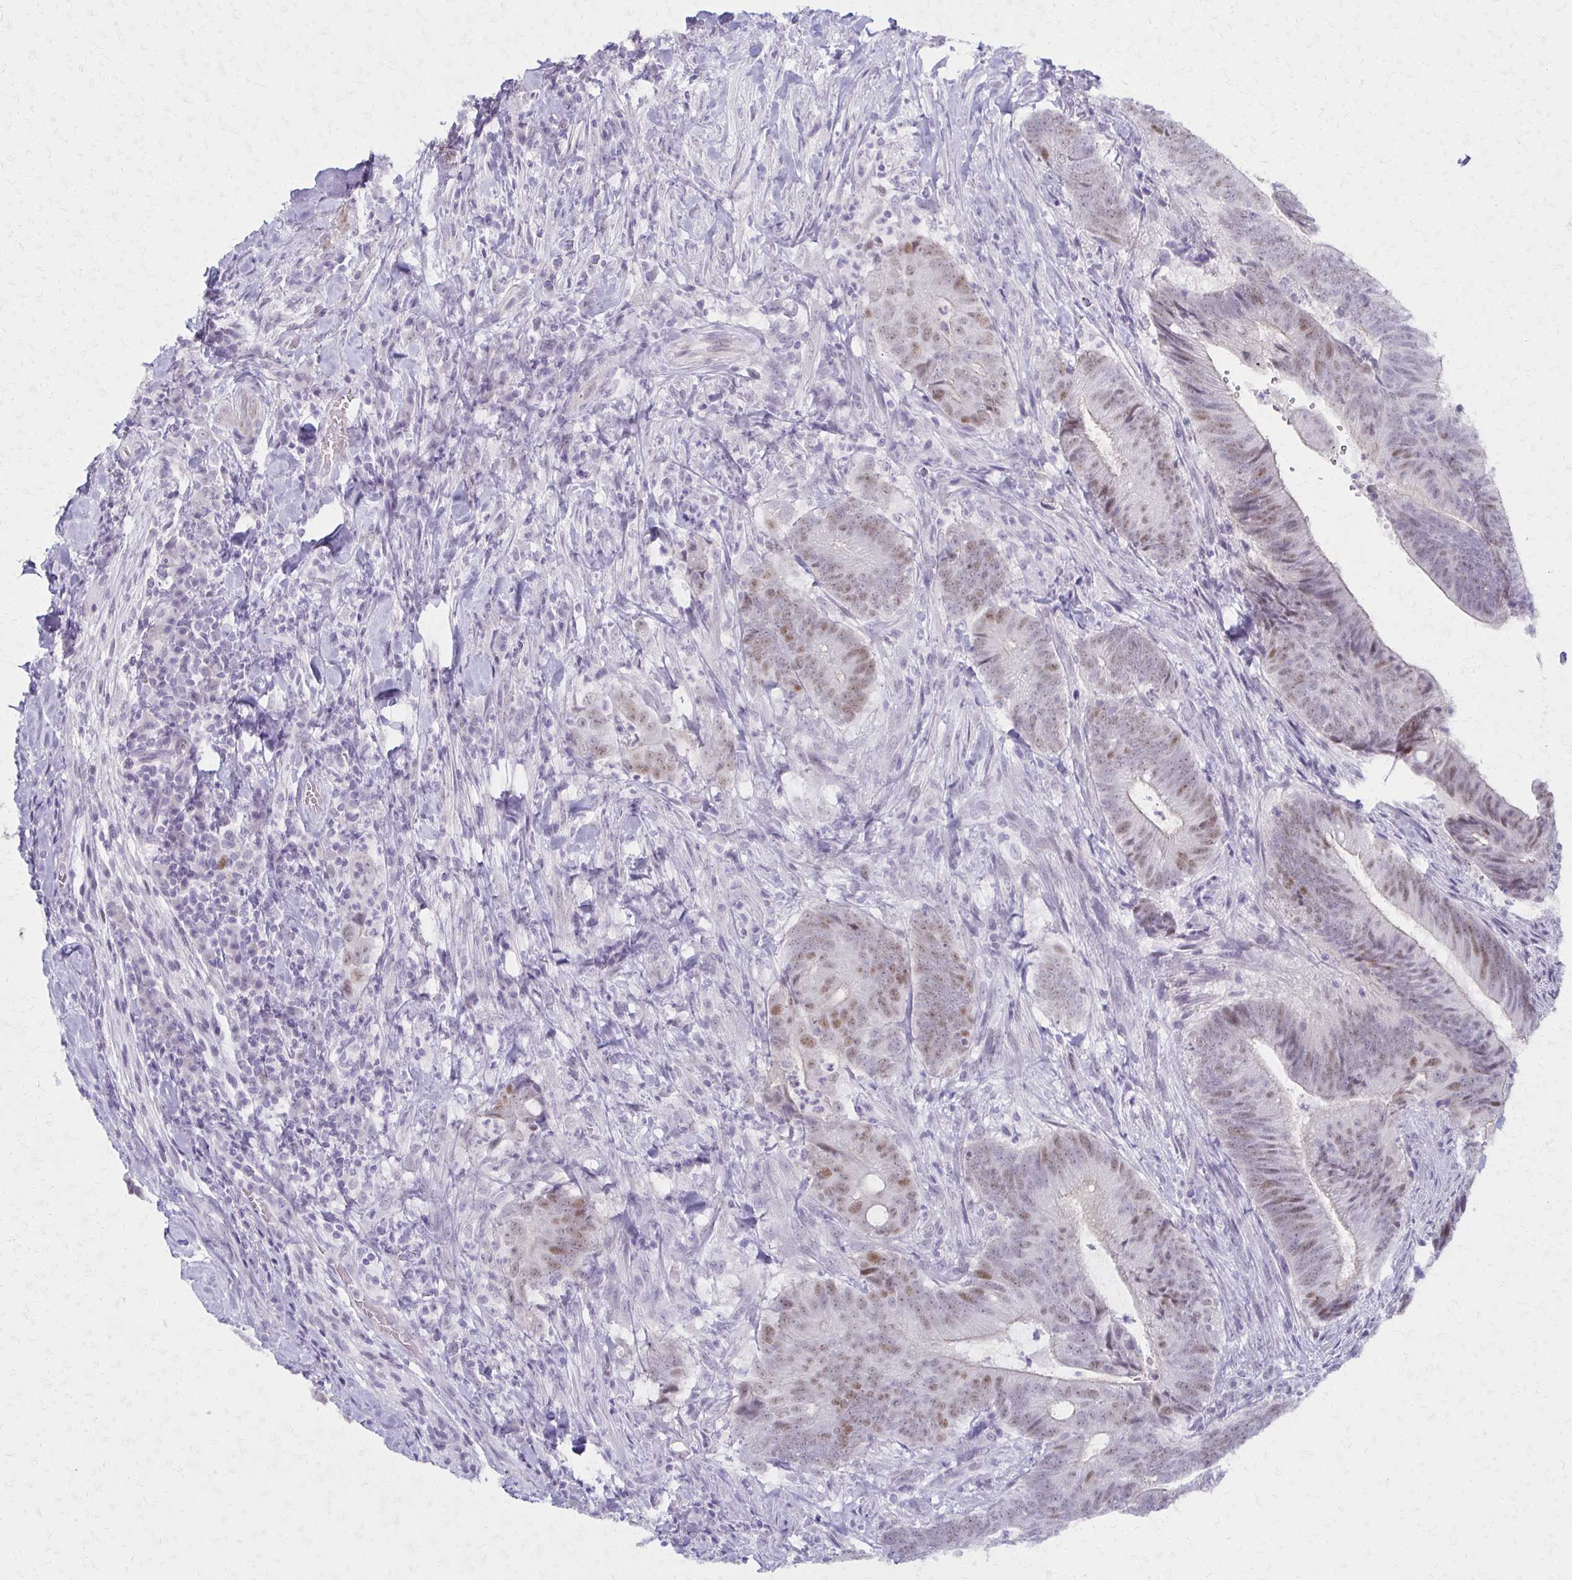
{"staining": {"intensity": "moderate", "quantity": "25%-75%", "location": "nuclear"}, "tissue": "colorectal cancer", "cell_type": "Tumor cells", "image_type": "cancer", "snomed": [{"axis": "morphology", "description": "Adenocarcinoma, NOS"}, {"axis": "topography", "description": "Colon"}], "caption": "Brown immunohistochemical staining in human colorectal cancer (adenocarcinoma) demonstrates moderate nuclear expression in approximately 25%-75% of tumor cells.", "gene": "MORC4", "patient": {"sex": "female", "age": 43}}